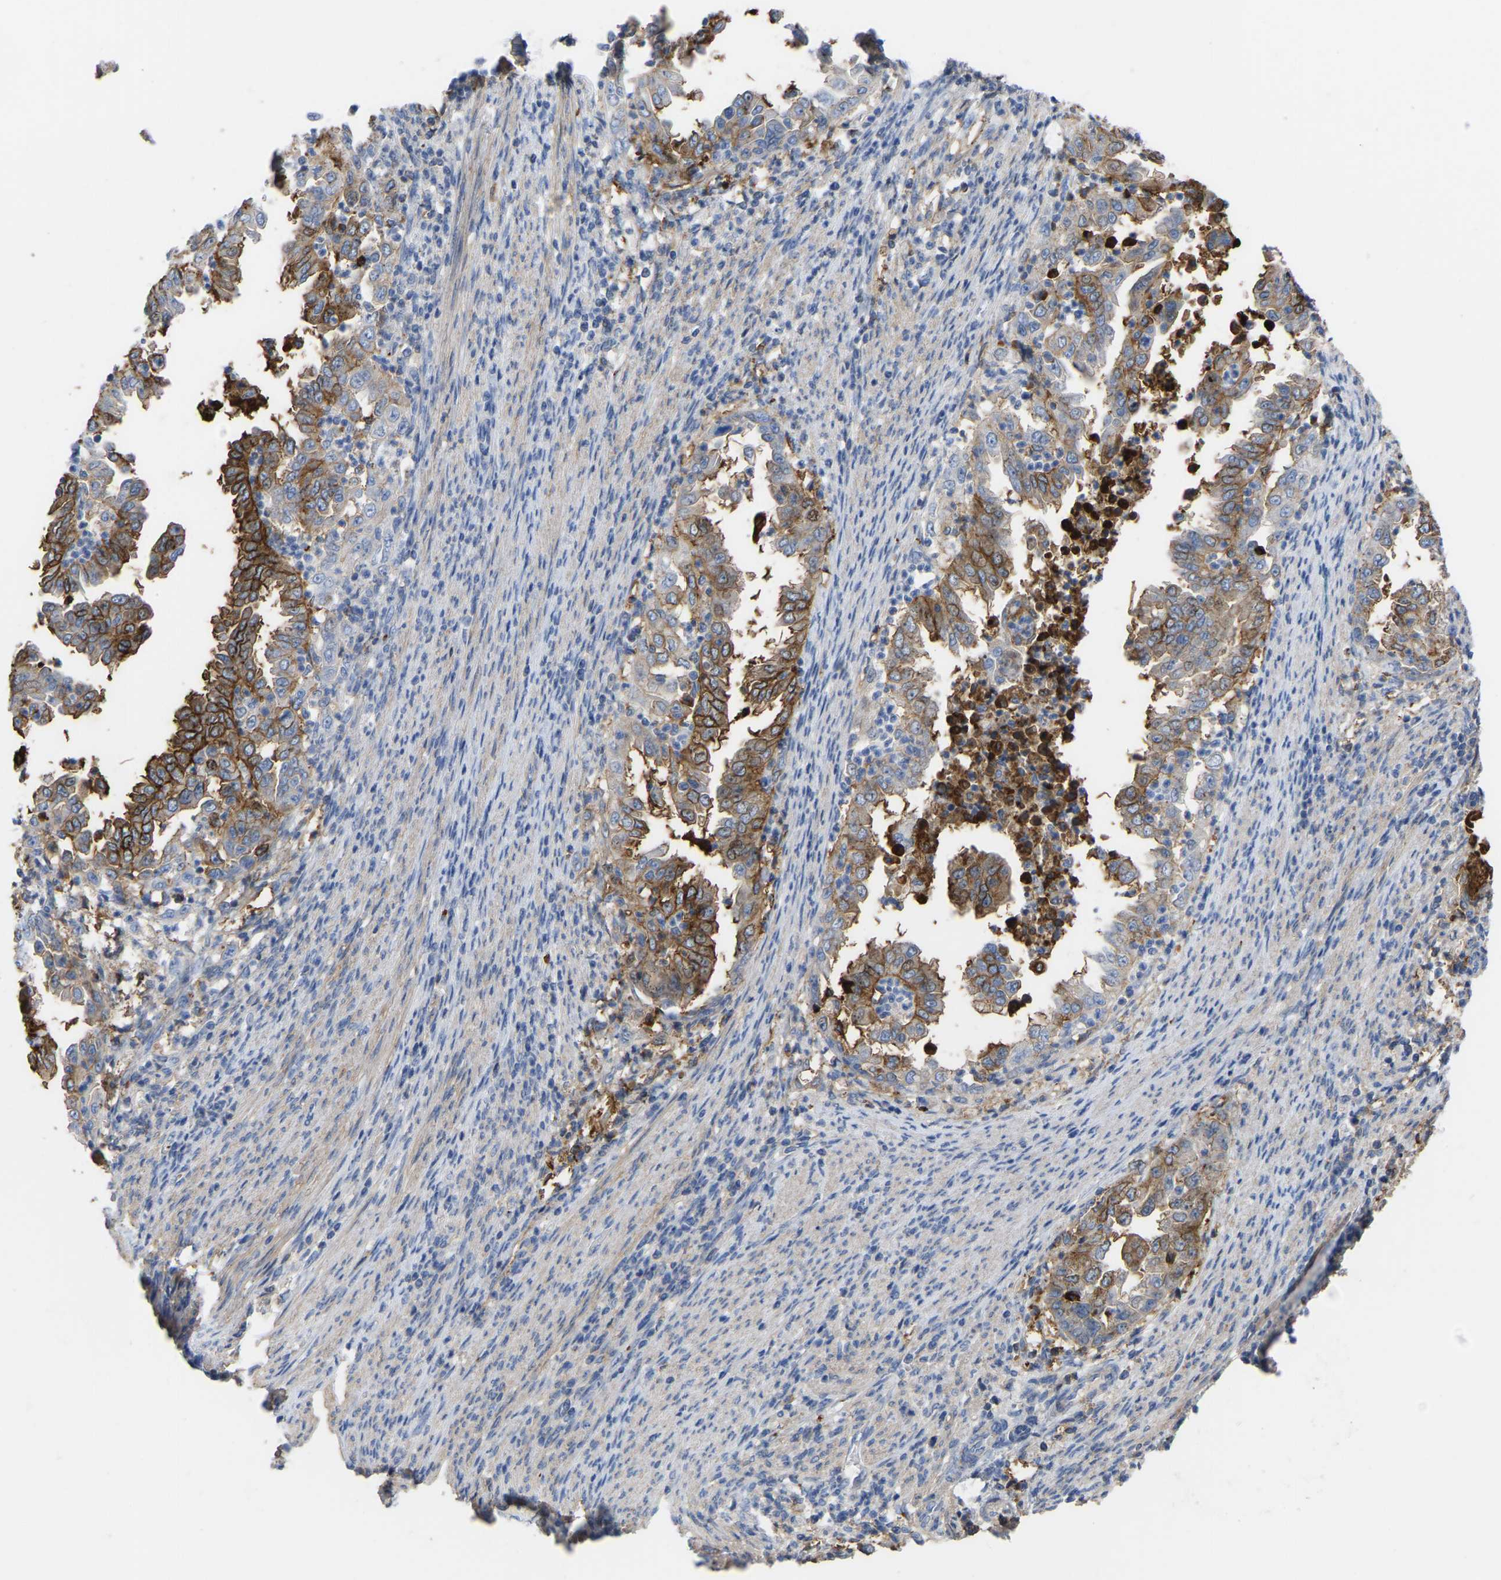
{"staining": {"intensity": "moderate", "quantity": ">75%", "location": "cytoplasmic/membranous"}, "tissue": "endometrial cancer", "cell_type": "Tumor cells", "image_type": "cancer", "snomed": [{"axis": "morphology", "description": "Adenocarcinoma, NOS"}, {"axis": "topography", "description": "Endometrium"}], "caption": "Endometrial adenocarcinoma stained with IHC displays moderate cytoplasmic/membranous expression in approximately >75% of tumor cells.", "gene": "ZNF449", "patient": {"sex": "female", "age": 85}}